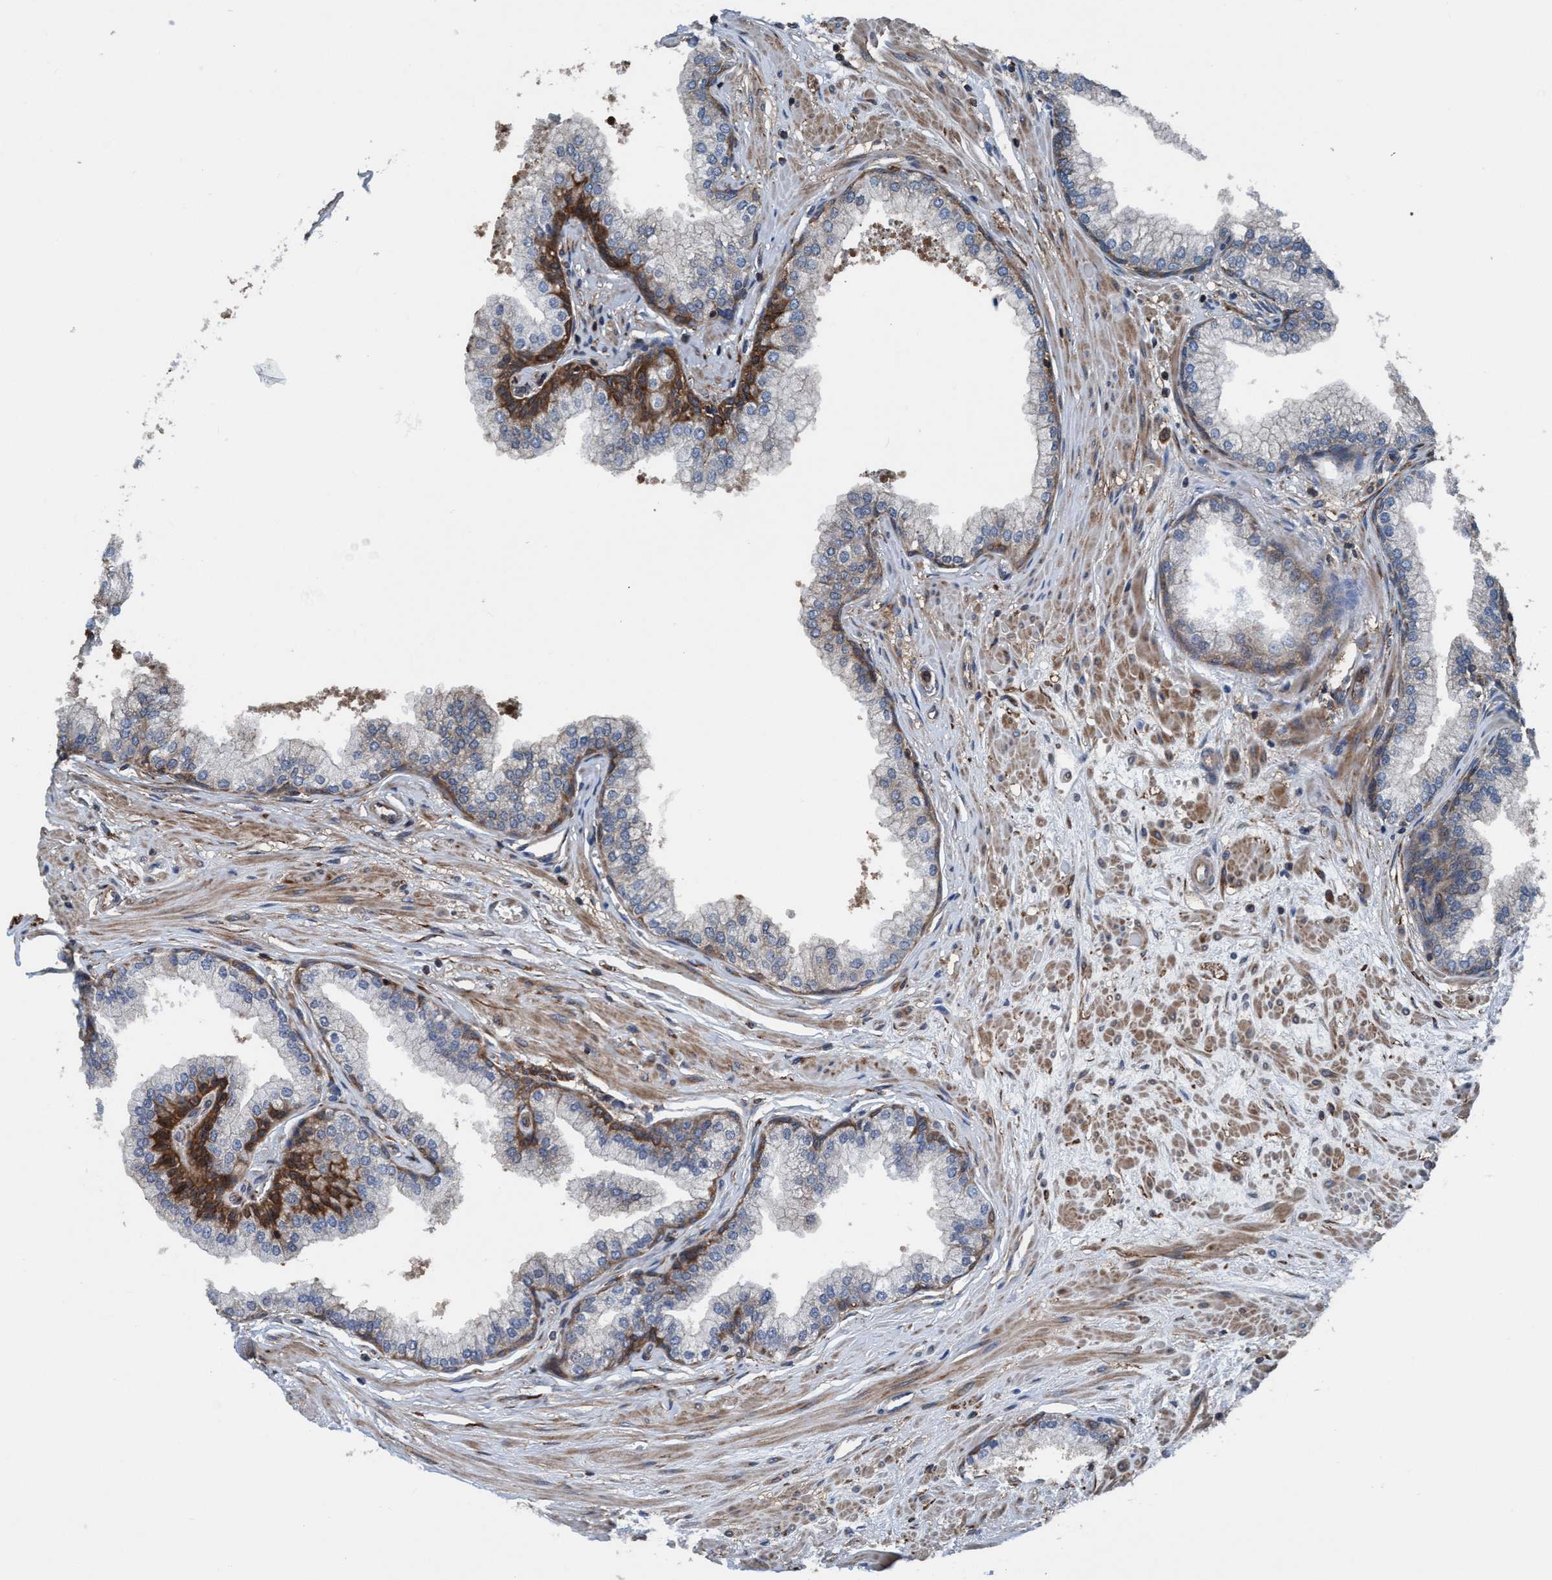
{"staining": {"intensity": "moderate", "quantity": "25%-75%", "location": "cytoplasmic/membranous"}, "tissue": "prostate", "cell_type": "Glandular cells", "image_type": "normal", "snomed": [{"axis": "morphology", "description": "Normal tissue, NOS"}, {"axis": "morphology", "description": "Urothelial carcinoma, Low grade"}, {"axis": "topography", "description": "Urinary bladder"}, {"axis": "topography", "description": "Prostate"}], "caption": "The histopathology image shows immunohistochemical staining of normal prostate. There is moderate cytoplasmic/membranous staining is seen in approximately 25%-75% of glandular cells. (IHC, brightfield microscopy, high magnification).", "gene": "NMT1", "patient": {"sex": "male", "age": 60}}